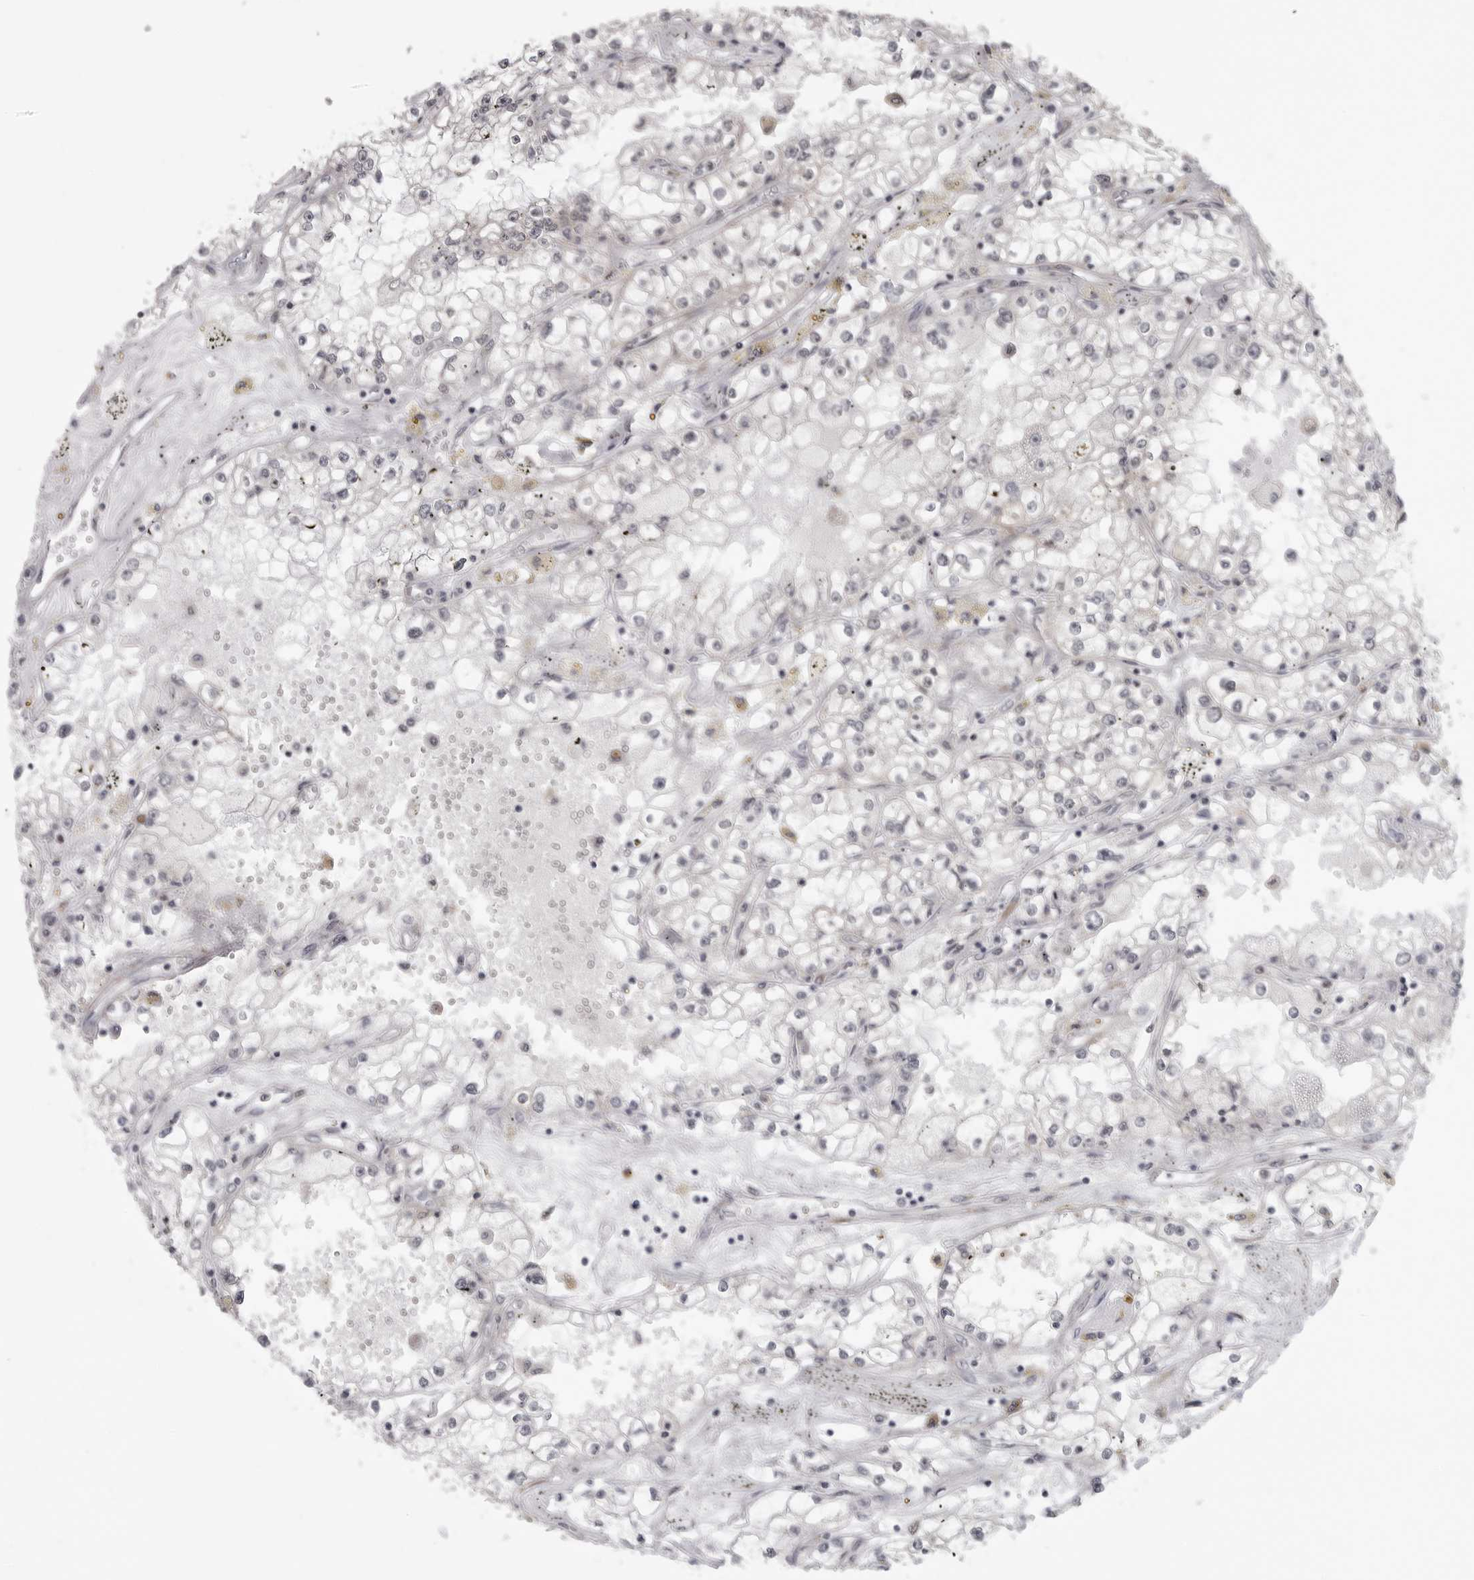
{"staining": {"intensity": "negative", "quantity": "none", "location": "none"}, "tissue": "renal cancer", "cell_type": "Tumor cells", "image_type": "cancer", "snomed": [{"axis": "morphology", "description": "Adenocarcinoma, NOS"}, {"axis": "topography", "description": "Kidney"}], "caption": "Adenocarcinoma (renal) stained for a protein using IHC shows no expression tumor cells.", "gene": "PRDM10", "patient": {"sex": "male", "age": 56}}